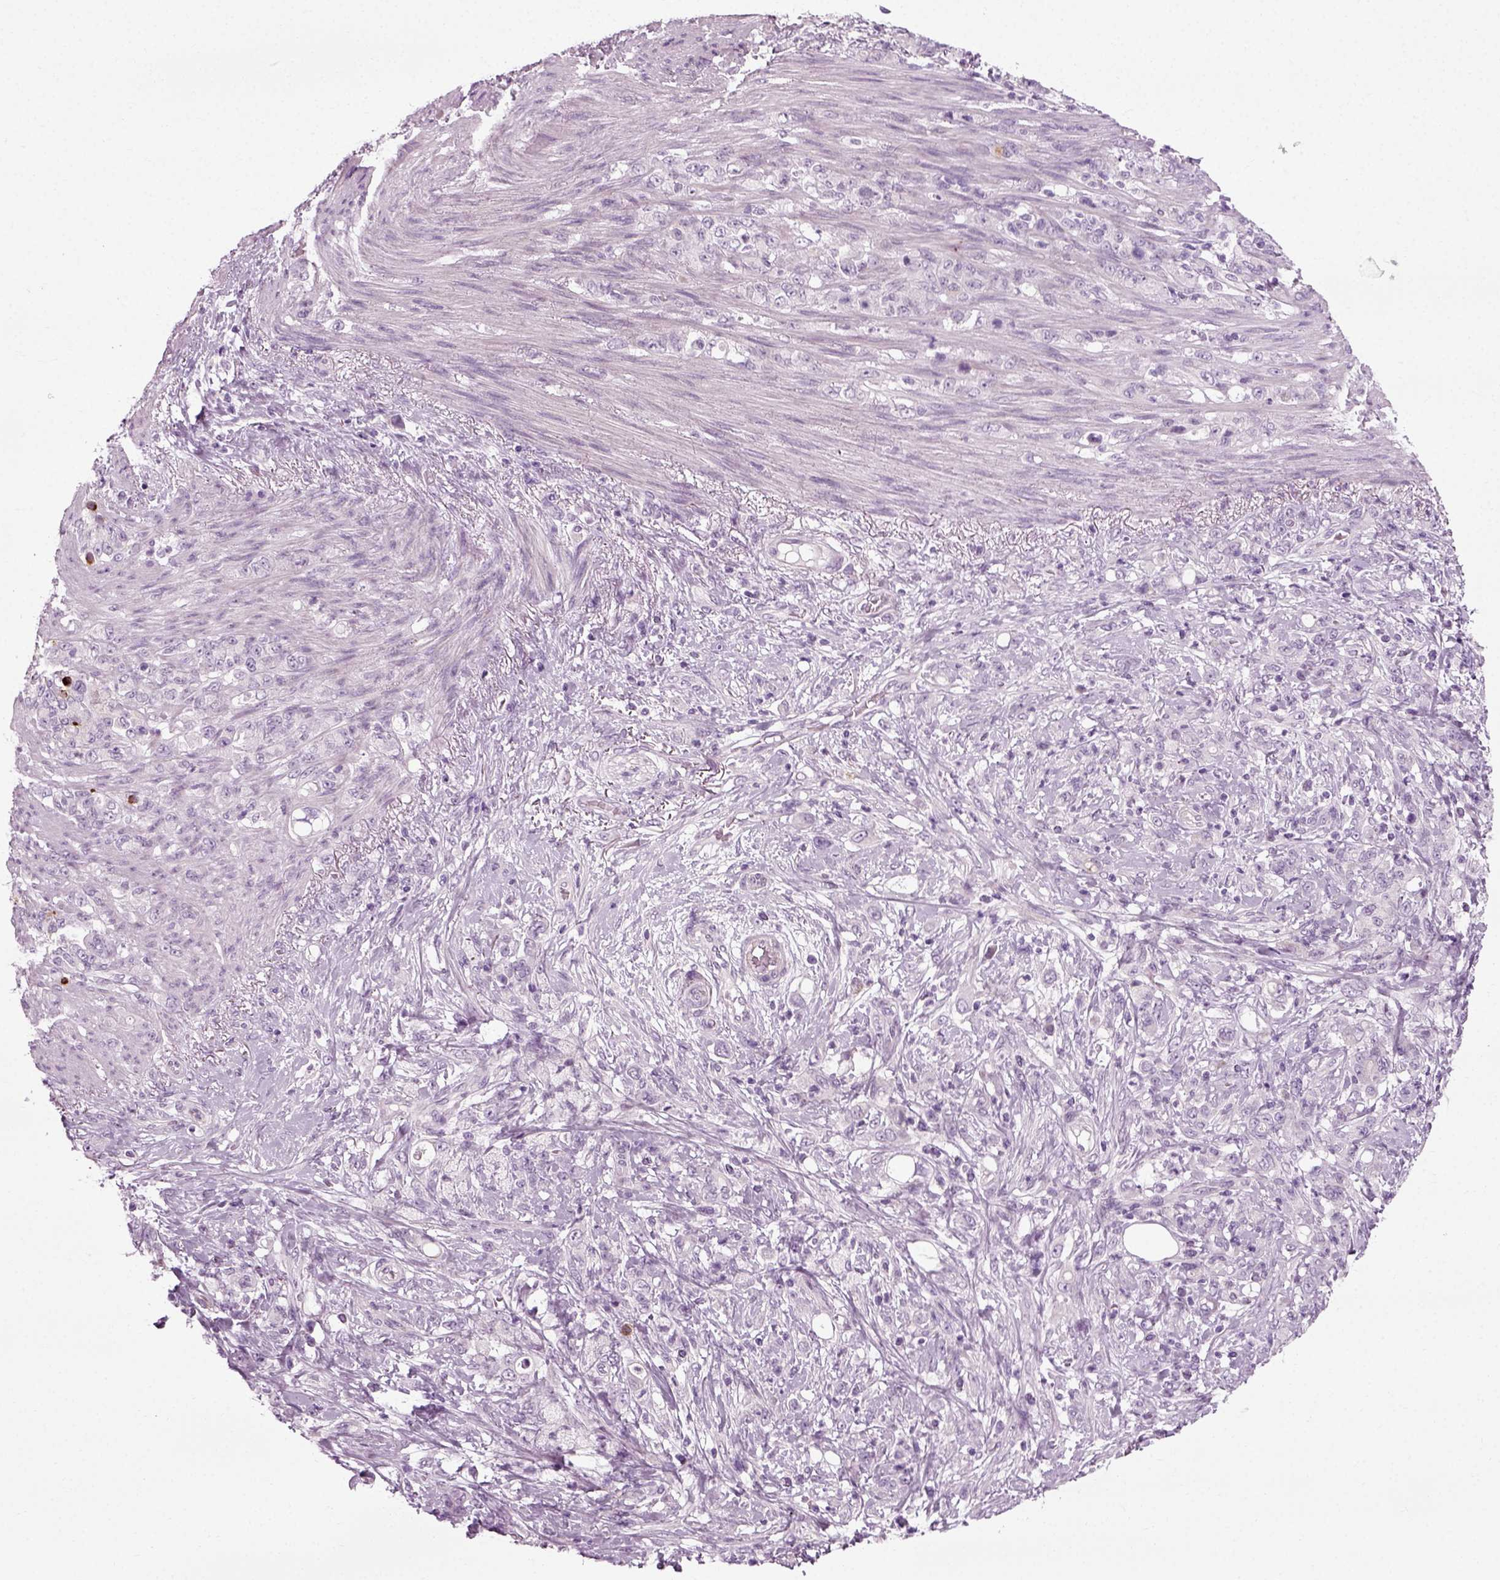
{"staining": {"intensity": "negative", "quantity": "none", "location": "none"}, "tissue": "stomach cancer", "cell_type": "Tumor cells", "image_type": "cancer", "snomed": [{"axis": "morphology", "description": "Adenocarcinoma, NOS"}, {"axis": "topography", "description": "Stomach"}], "caption": "Human stomach cancer (adenocarcinoma) stained for a protein using immunohistochemistry (IHC) displays no positivity in tumor cells.", "gene": "SCG5", "patient": {"sex": "female", "age": 79}}